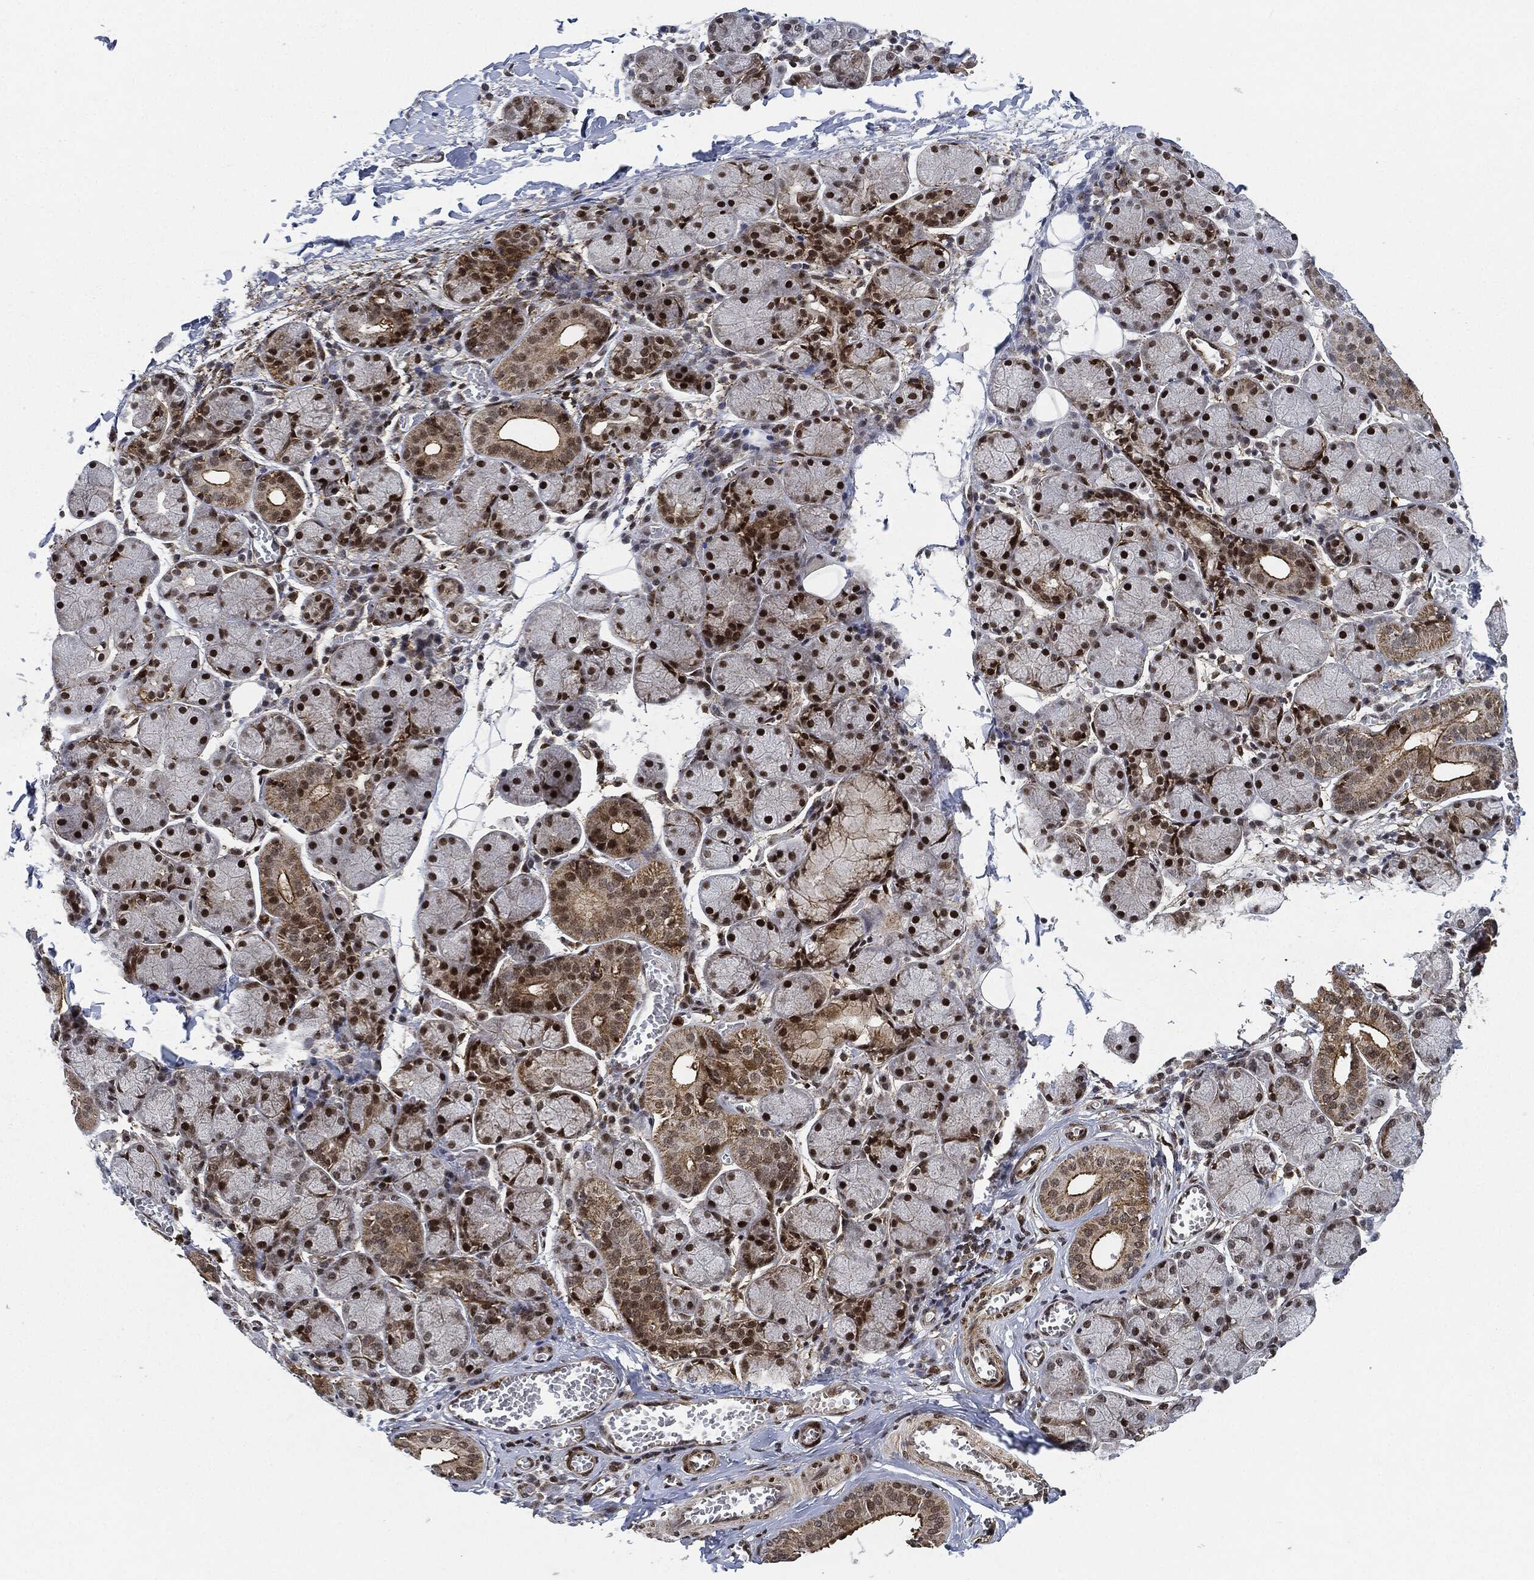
{"staining": {"intensity": "strong", "quantity": "25%-75%", "location": "cytoplasmic/membranous,nuclear"}, "tissue": "salivary gland", "cell_type": "Glandular cells", "image_type": "normal", "snomed": [{"axis": "morphology", "description": "Normal tissue, NOS"}, {"axis": "topography", "description": "Salivary gland"}], "caption": "DAB (3,3'-diaminobenzidine) immunohistochemical staining of benign salivary gland exhibits strong cytoplasmic/membranous,nuclear protein expression in about 25%-75% of glandular cells.", "gene": "NANOS3", "patient": {"sex": "female", "age": 24}}